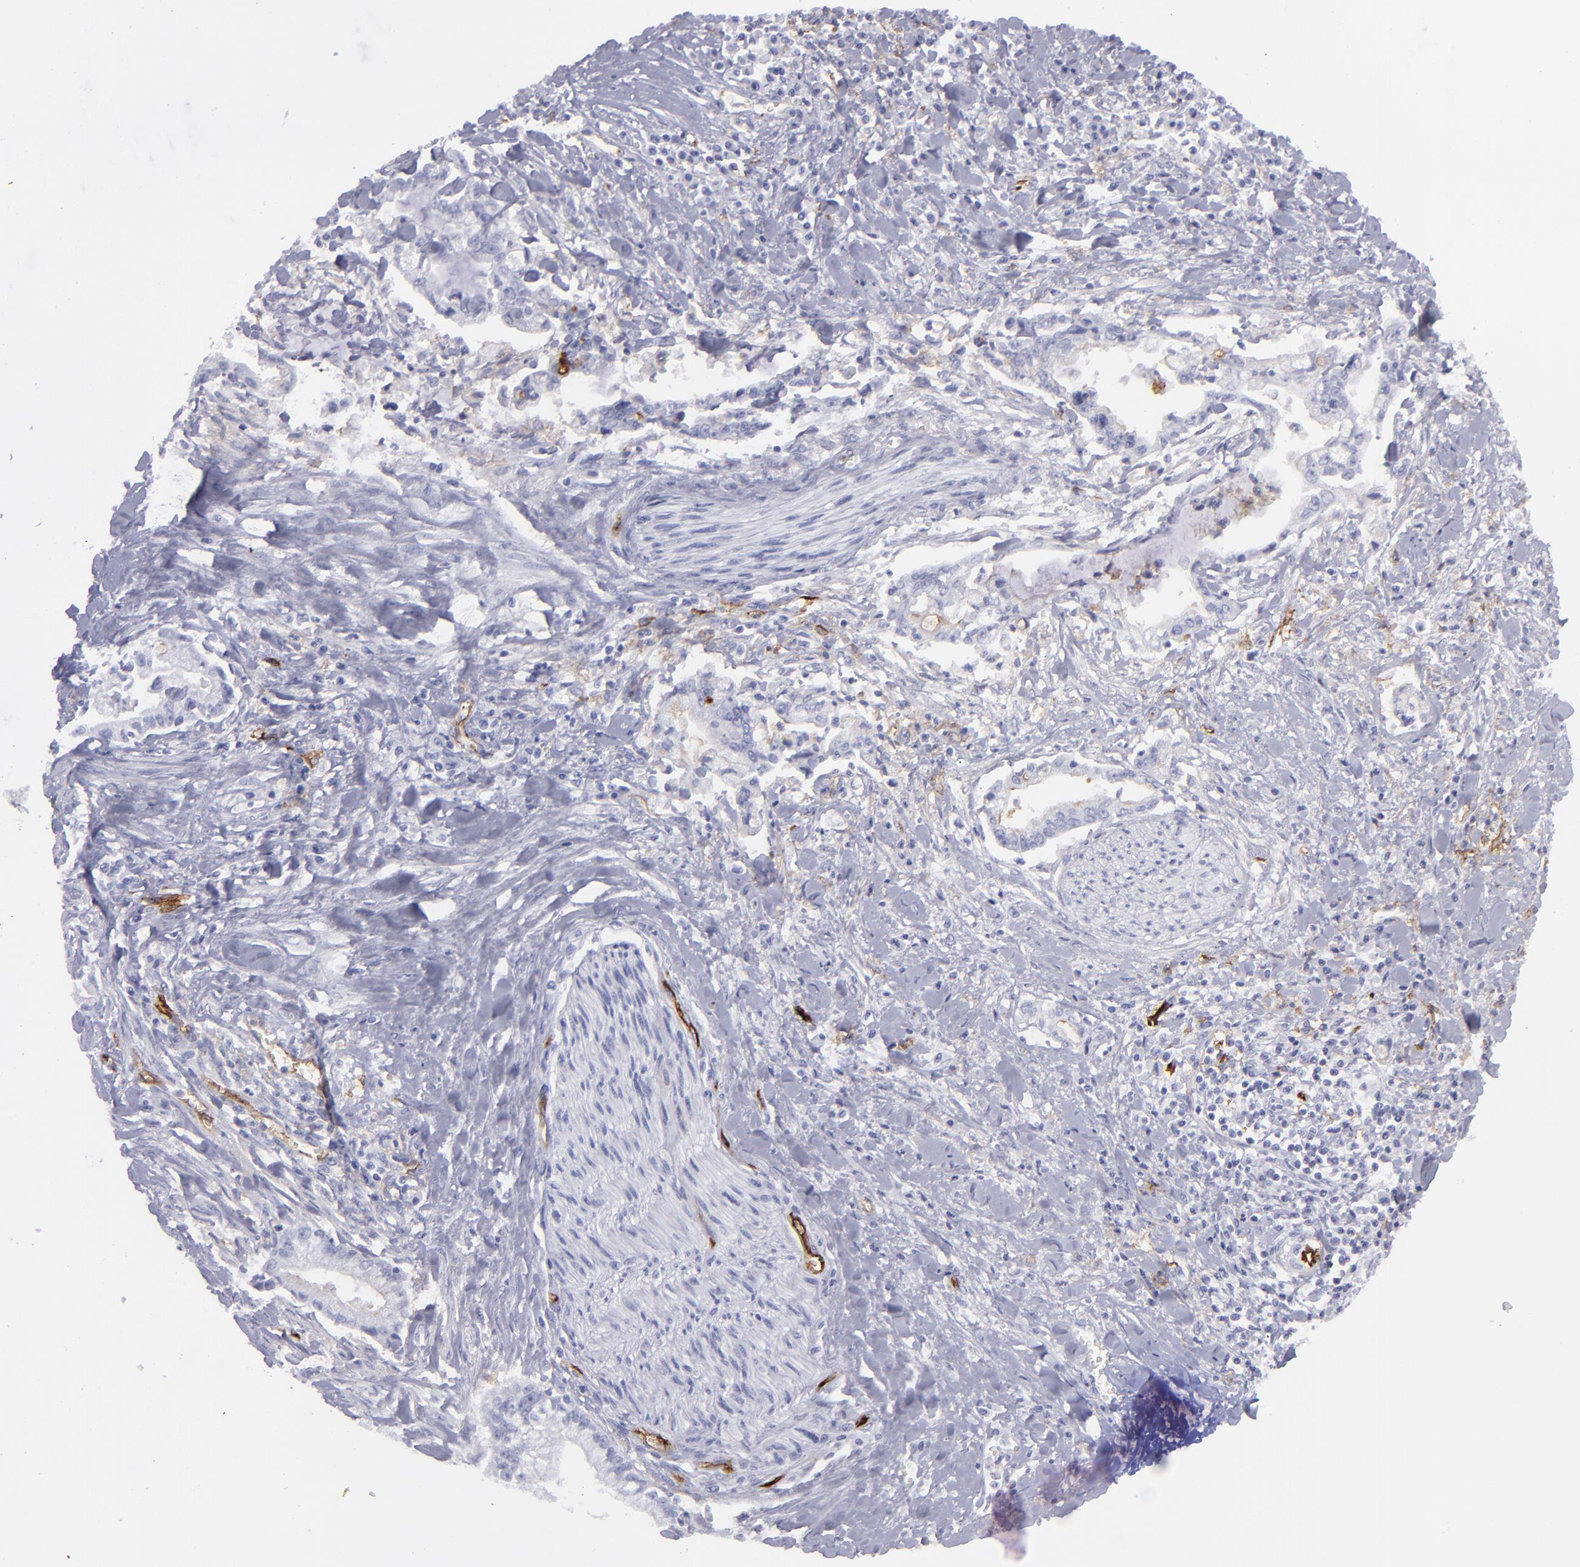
{"staining": {"intensity": "moderate", "quantity": "<25%", "location": "cytoplasmic/membranous"}, "tissue": "liver cancer", "cell_type": "Tumor cells", "image_type": "cancer", "snomed": [{"axis": "morphology", "description": "Cholangiocarcinoma"}, {"axis": "topography", "description": "Liver"}], "caption": "Moderate cytoplasmic/membranous staining for a protein is present in about <25% of tumor cells of cholangiocarcinoma (liver) using immunohistochemistry.", "gene": "ACE", "patient": {"sex": "male", "age": 57}}